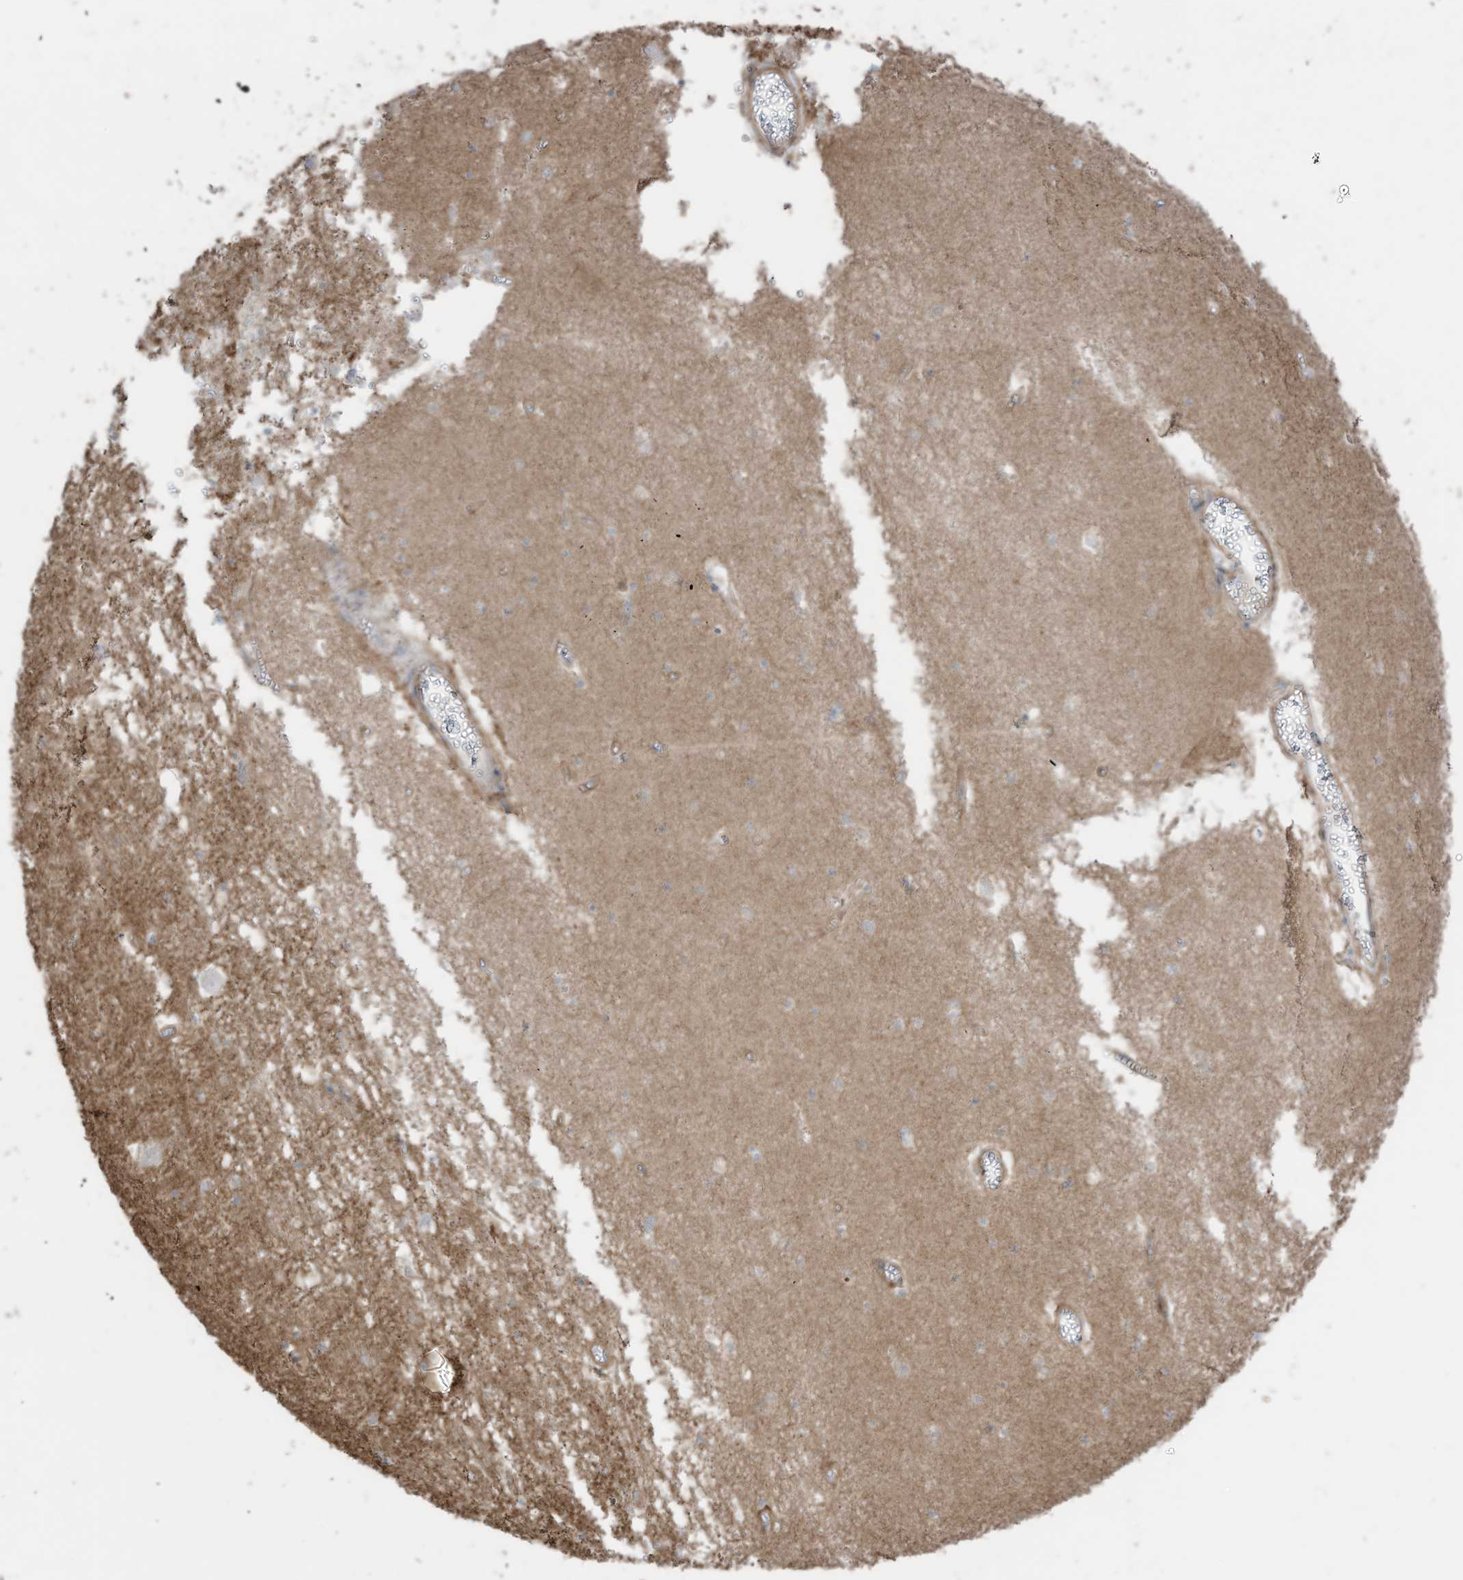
{"staining": {"intensity": "negative", "quantity": "none", "location": "none"}, "tissue": "hippocampus", "cell_type": "Glial cells", "image_type": "normal", "snomed": [{"axis": "morphology", "description": "Normal tissue, NOS"}, {"axis": "topography", "description": "Hippocampus"}], "caption": "IHC image of unremarkable hippocampus: hippocampus stained with DAB demonstrates no significant protein staining in glial cells. (Brightfield microscopy of DAB IHC at high magnification).", "gene": "SLC17A7", "patient": {"sex": "male", "age": 70}}